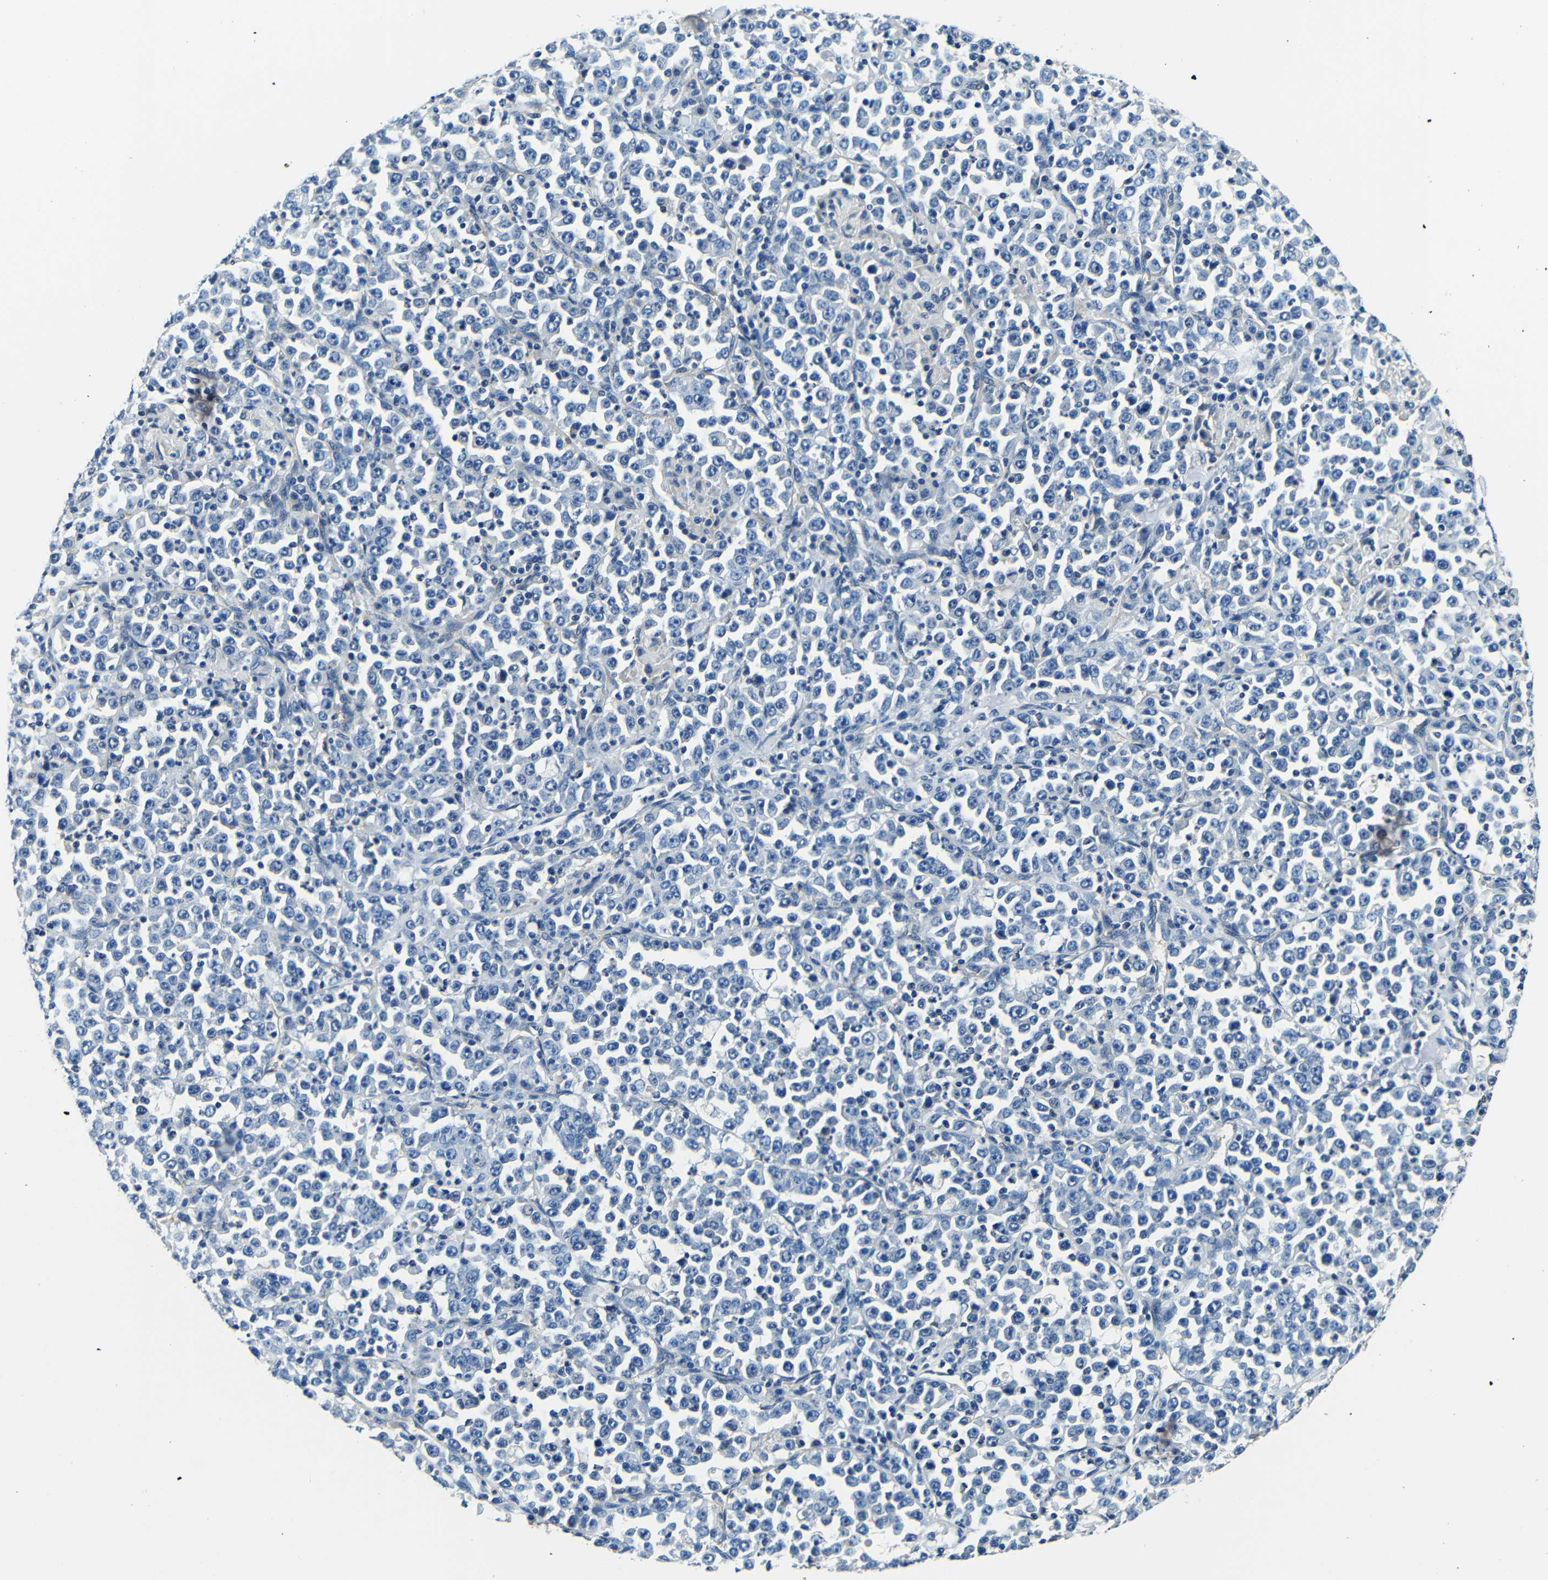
{"staining": {"intensity": "negative", "quantity": "none", "location": "none"}, "tissue": "stomach cancer", "cell_type": "Tumor cells", "image_type": "cancer", "snomed": [{"axis": "morphology", "description": "Normal tissue, NOS"}, {"axis": "morphology", "description": "Adenocarcinoma, NOS"}, {"axis": "topography", "description": "Stomach, upper"}, {"axis": "topography", "description": "Stomach"}], "caption": "An IHC histopathology image of adenocarcinoma (stomach) is shown. There is no staining in tumor cells of adenocarcinoma (stomach).", "gene": "ADAP1", "patient": {"sex": "male", "age": 59}}